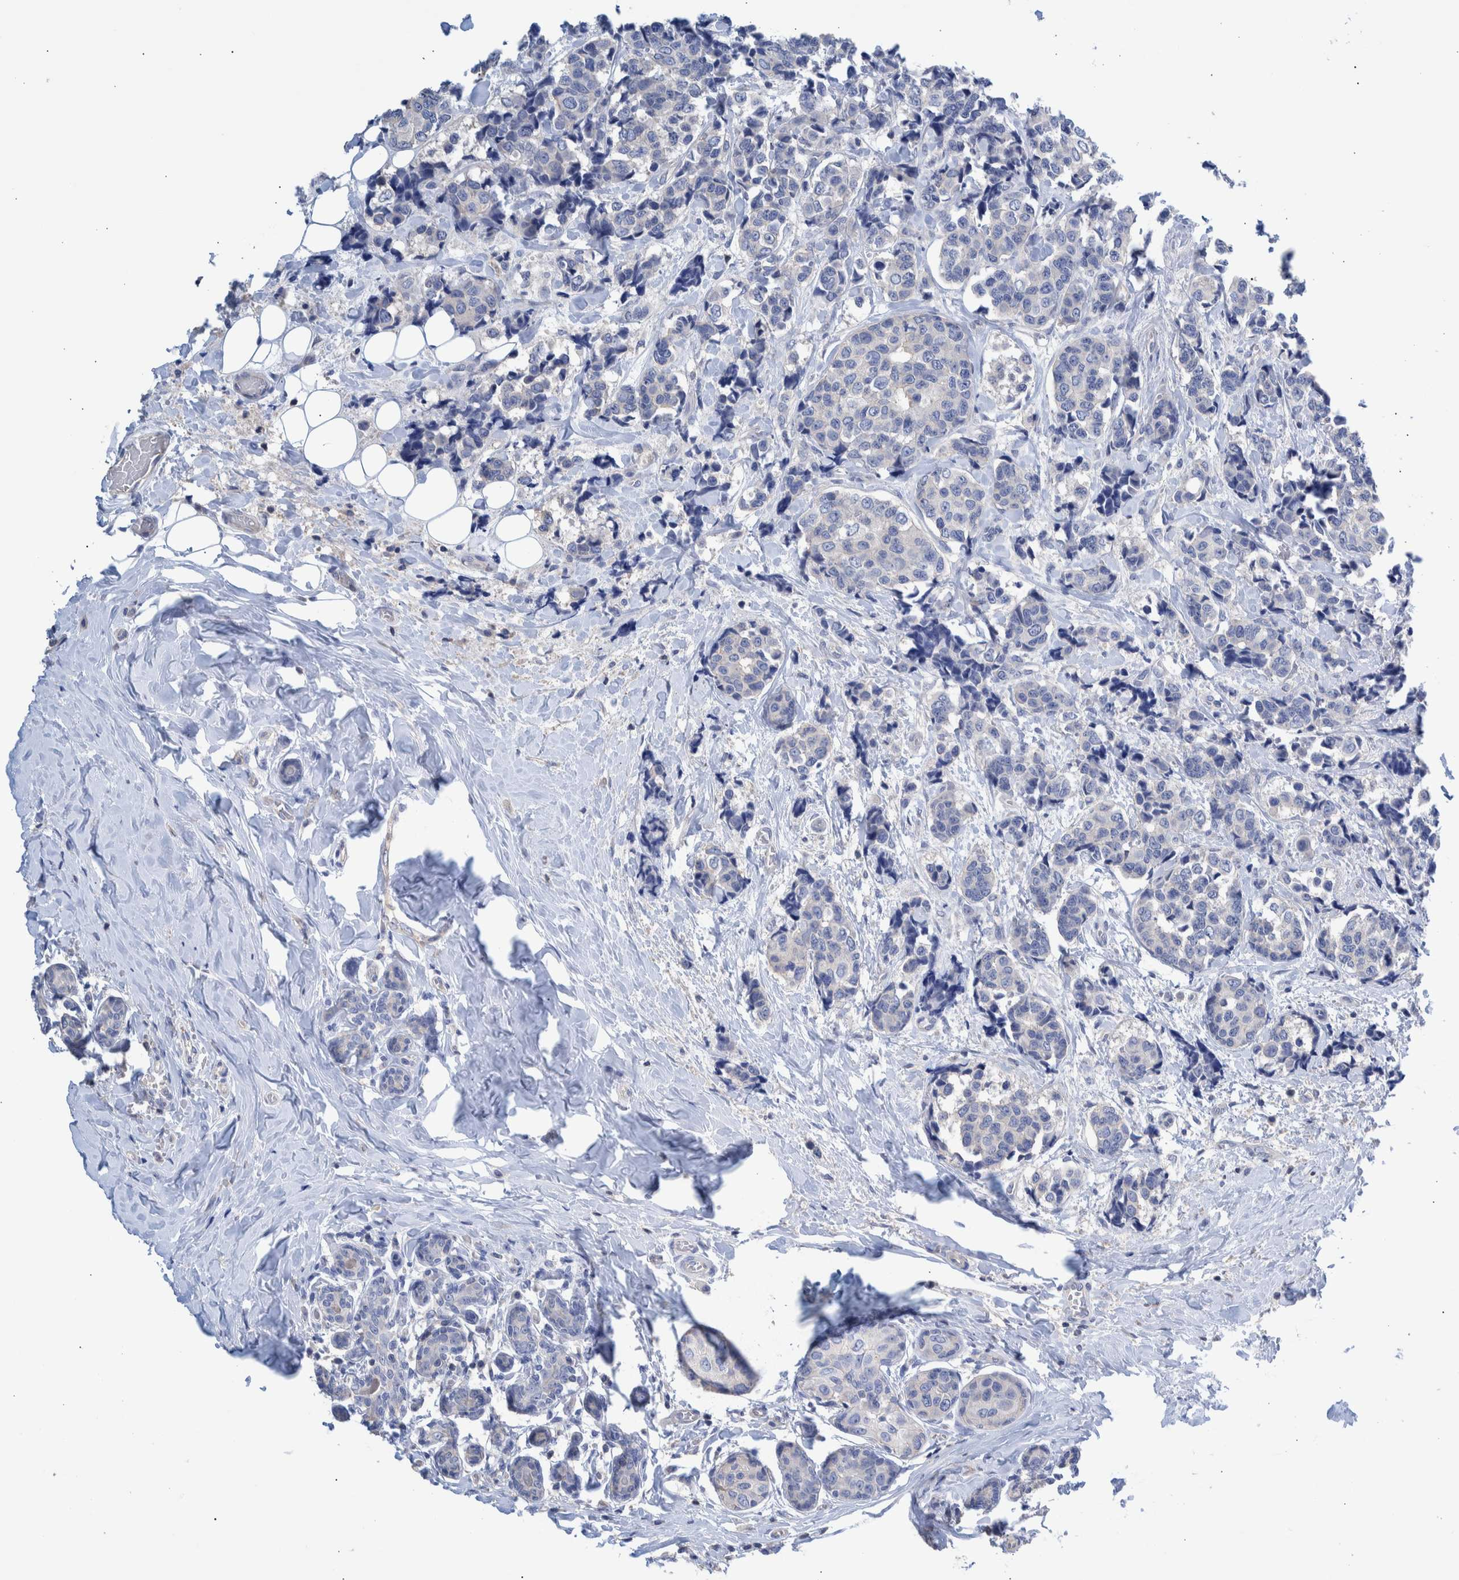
{"staining": {"intensity": "negative", "quantity": "none", "location": "none"}, "tissue": "breast cancer", "cell_type": "Tumor cells", "image_type": "cancer", "snomed": [{"axis": "morphology", "description": "Normal tissue, NOS"}, {"axis": "morphology", "description": "Duct carcinoma"}, {"axis": "topography", "description": "Breast"}], "caption": "Intraductal carcinoma (breast) stained for a protein using immunohistochemistry (IHC) shows no expression tumor cells.", "gene": "PPP3CC", "patient": {"sex": "female", "age": 43}}